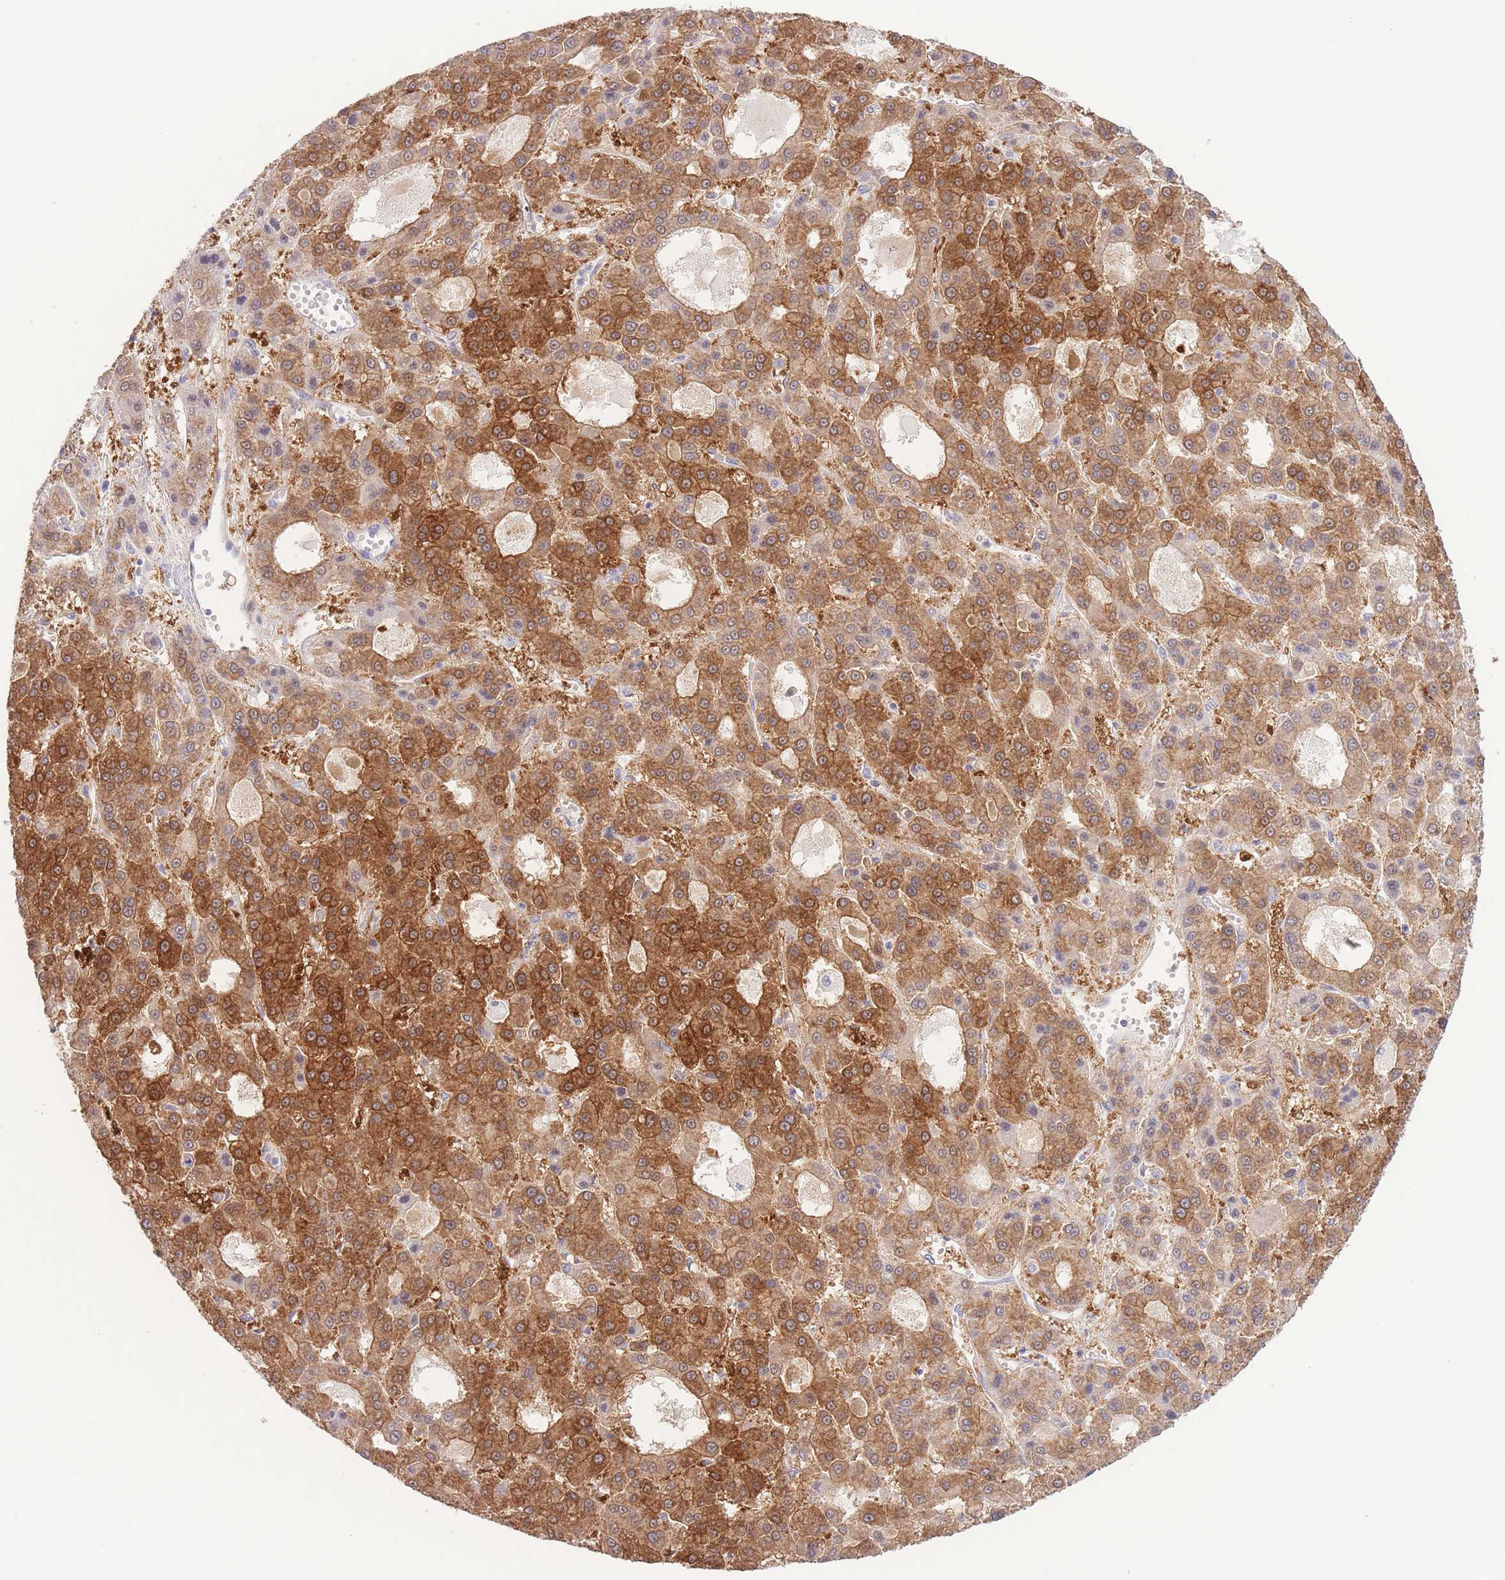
{"staining": {"intensity": "strong", "quantity": "25%-75%", "location": "cytoplasmic/membranous"}, "tissue": "liver cancer", "cell_type": "Tumor cells", "image_type": "cancer", "snomed": [{"axis": "morphology", "description": "Carcinoma, Hepatocellular, NOS"}, {"axis": "topography", "description": "Liver"}], "caption": "Liver cancer (hepatocellular carcinoma) stained with a protein marker demonstrates strong staining in tumor cells.", "gene": "PKLR", "patient": {"sex": "male", "age": 70}}